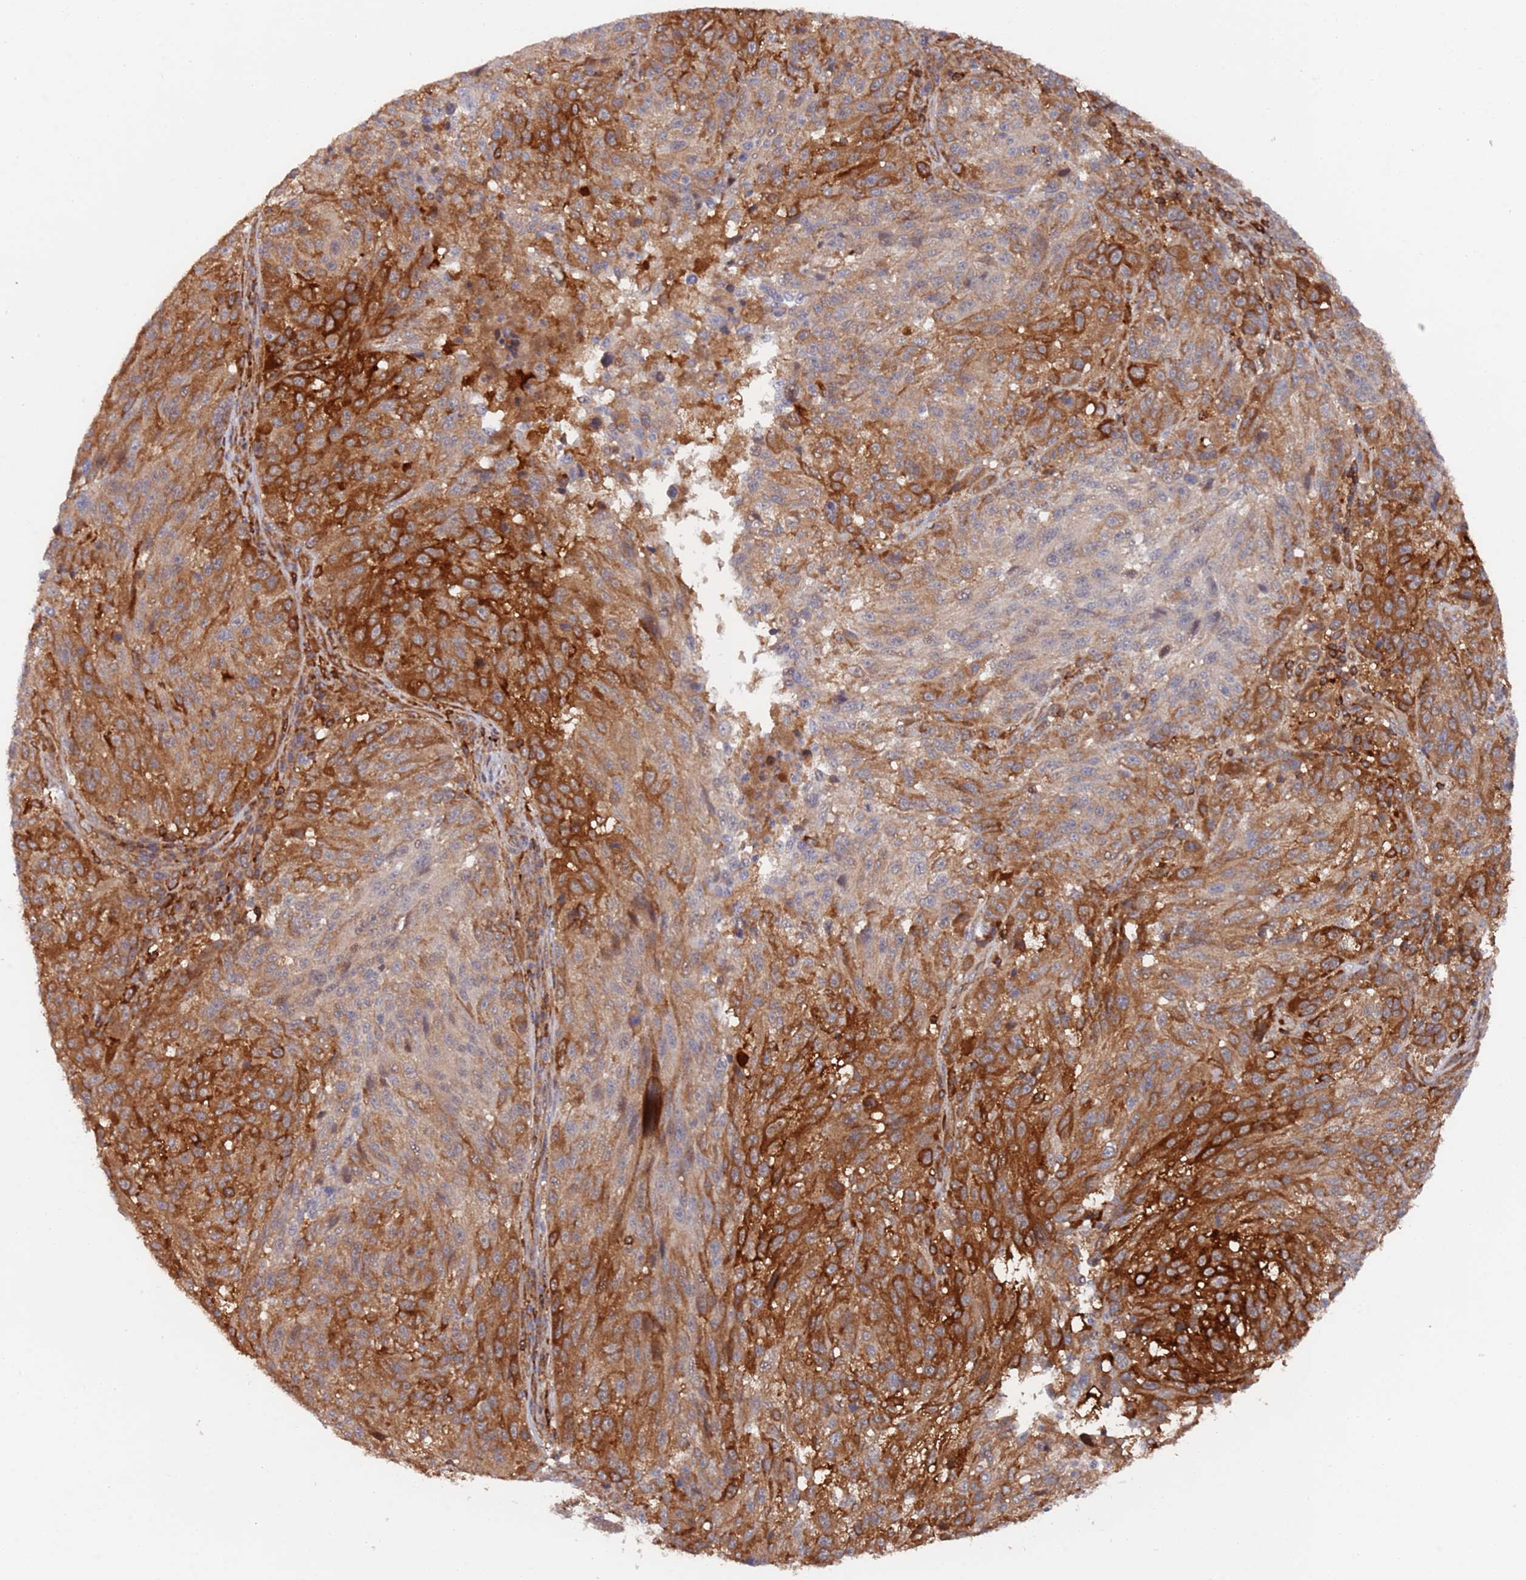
{"staining": {"intensity": "strong", "quantity": "25%-75%", "location": "cytoplasmic/membranous"}, "tissue": "melanoma", "cell_type": "Tumor cells", "image_type": "cancer", "snomed": [{"axis": "morphology", "description": "Malignant melanoma, NOS"}, {"axis": "topography", "description": "Skin"}], "caption": "Melanoma was stained to show a protein in brown. There is high levels of strong cytoplasmic/membranous positivity in approximately 25%-75% of tumor cells.", "gene": "DDX60", "patient": {"sex": "male", "age": 53}}